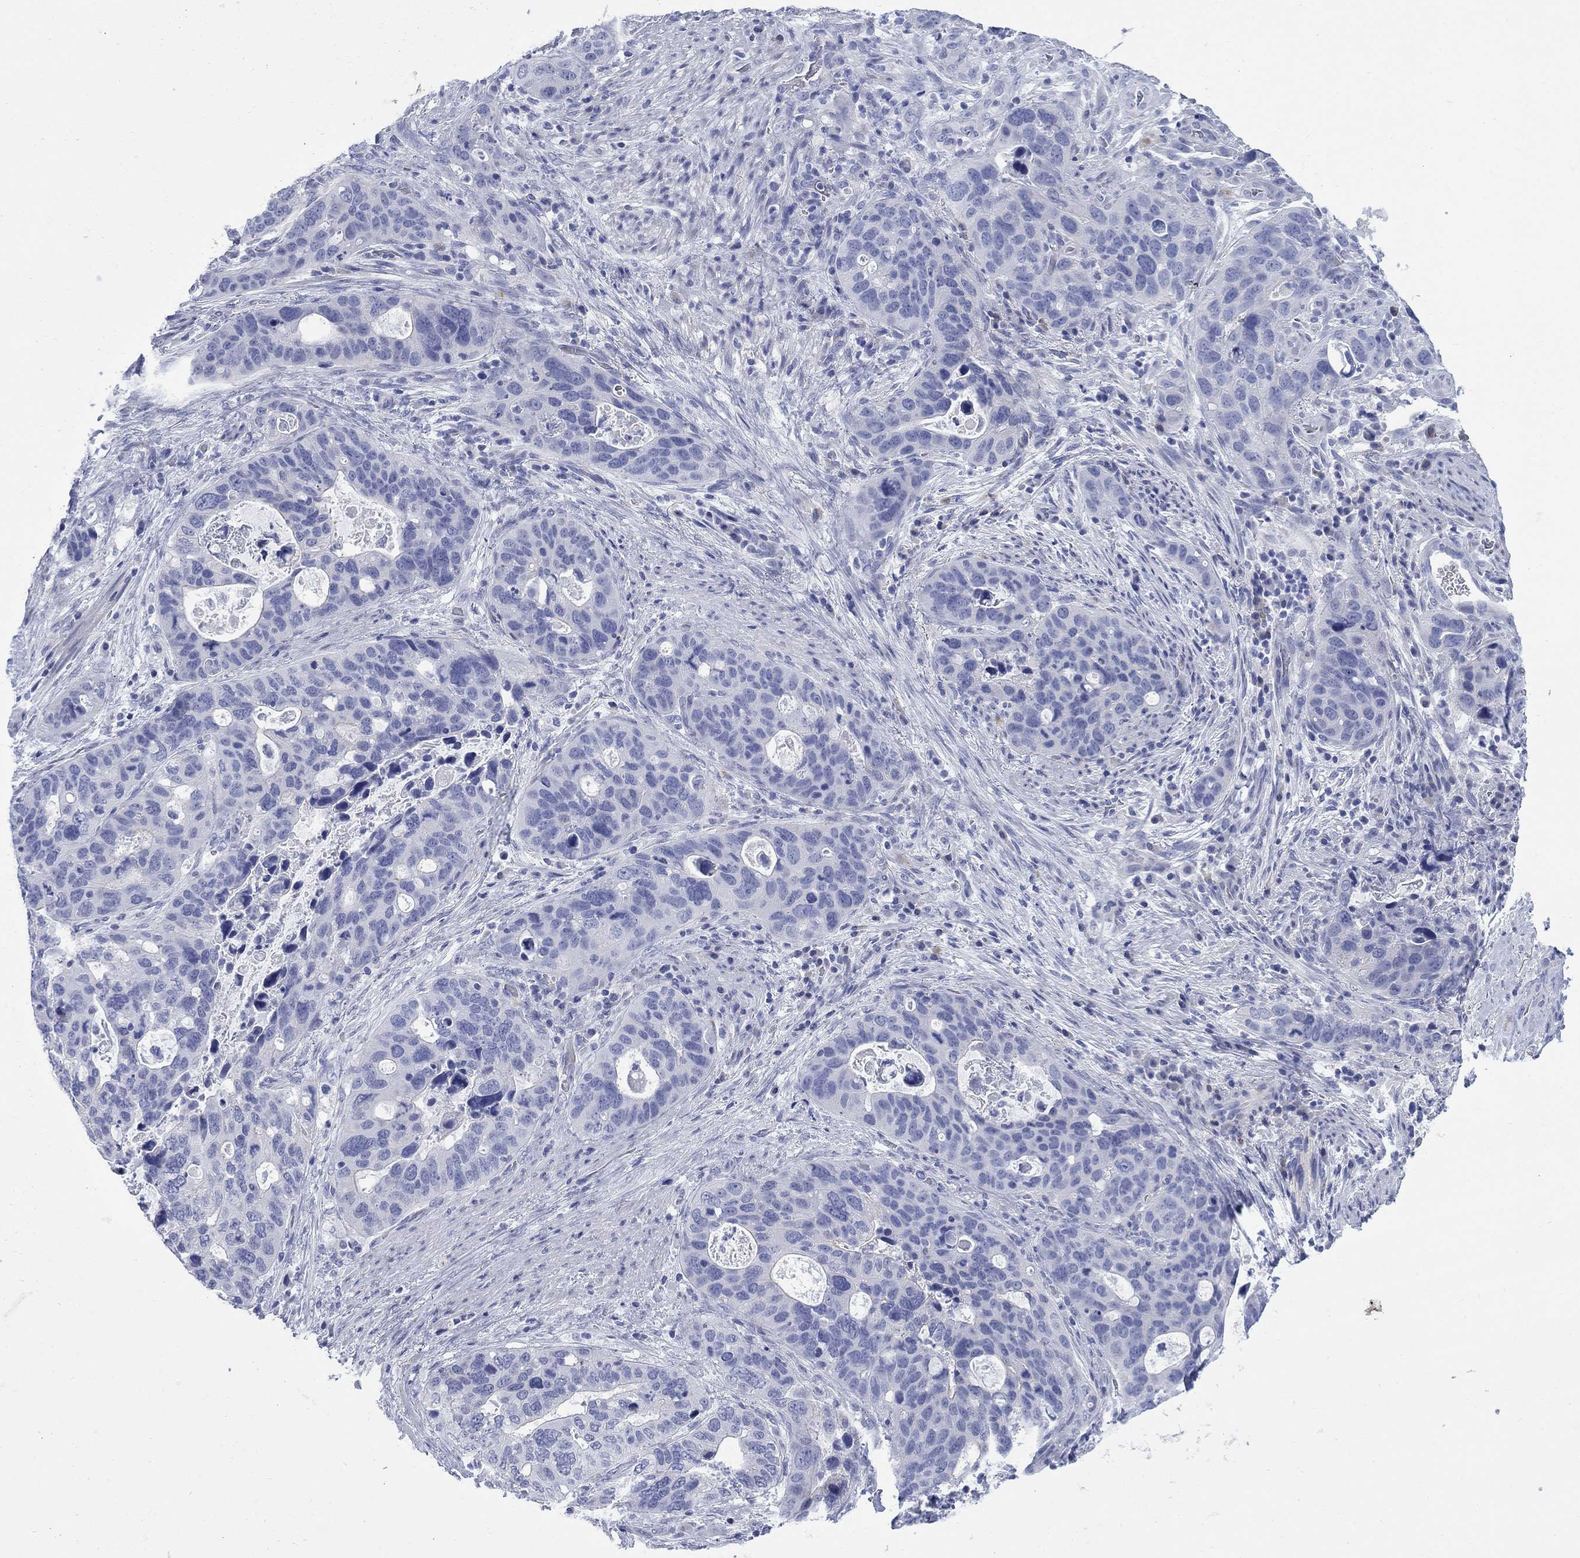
{"staining": {"intensity": "negative", "quantity": "none", "location": "none"}, "tissue": "stomach cancer", "cell_type": "Tumor cells", "image_type": "cancer", "snomed": [{"axis": "morphology", "description": "Adenocarcinoma, NOS"}, {"axis": "topography", "description": "Stomach"}], "caption": "Stomach cancer stained for a protein using immunohistochemistry exhibits no positivity tumor cells.", "gene": "IGF2BP3", "patient": {"sex": "male", "age": 54}}